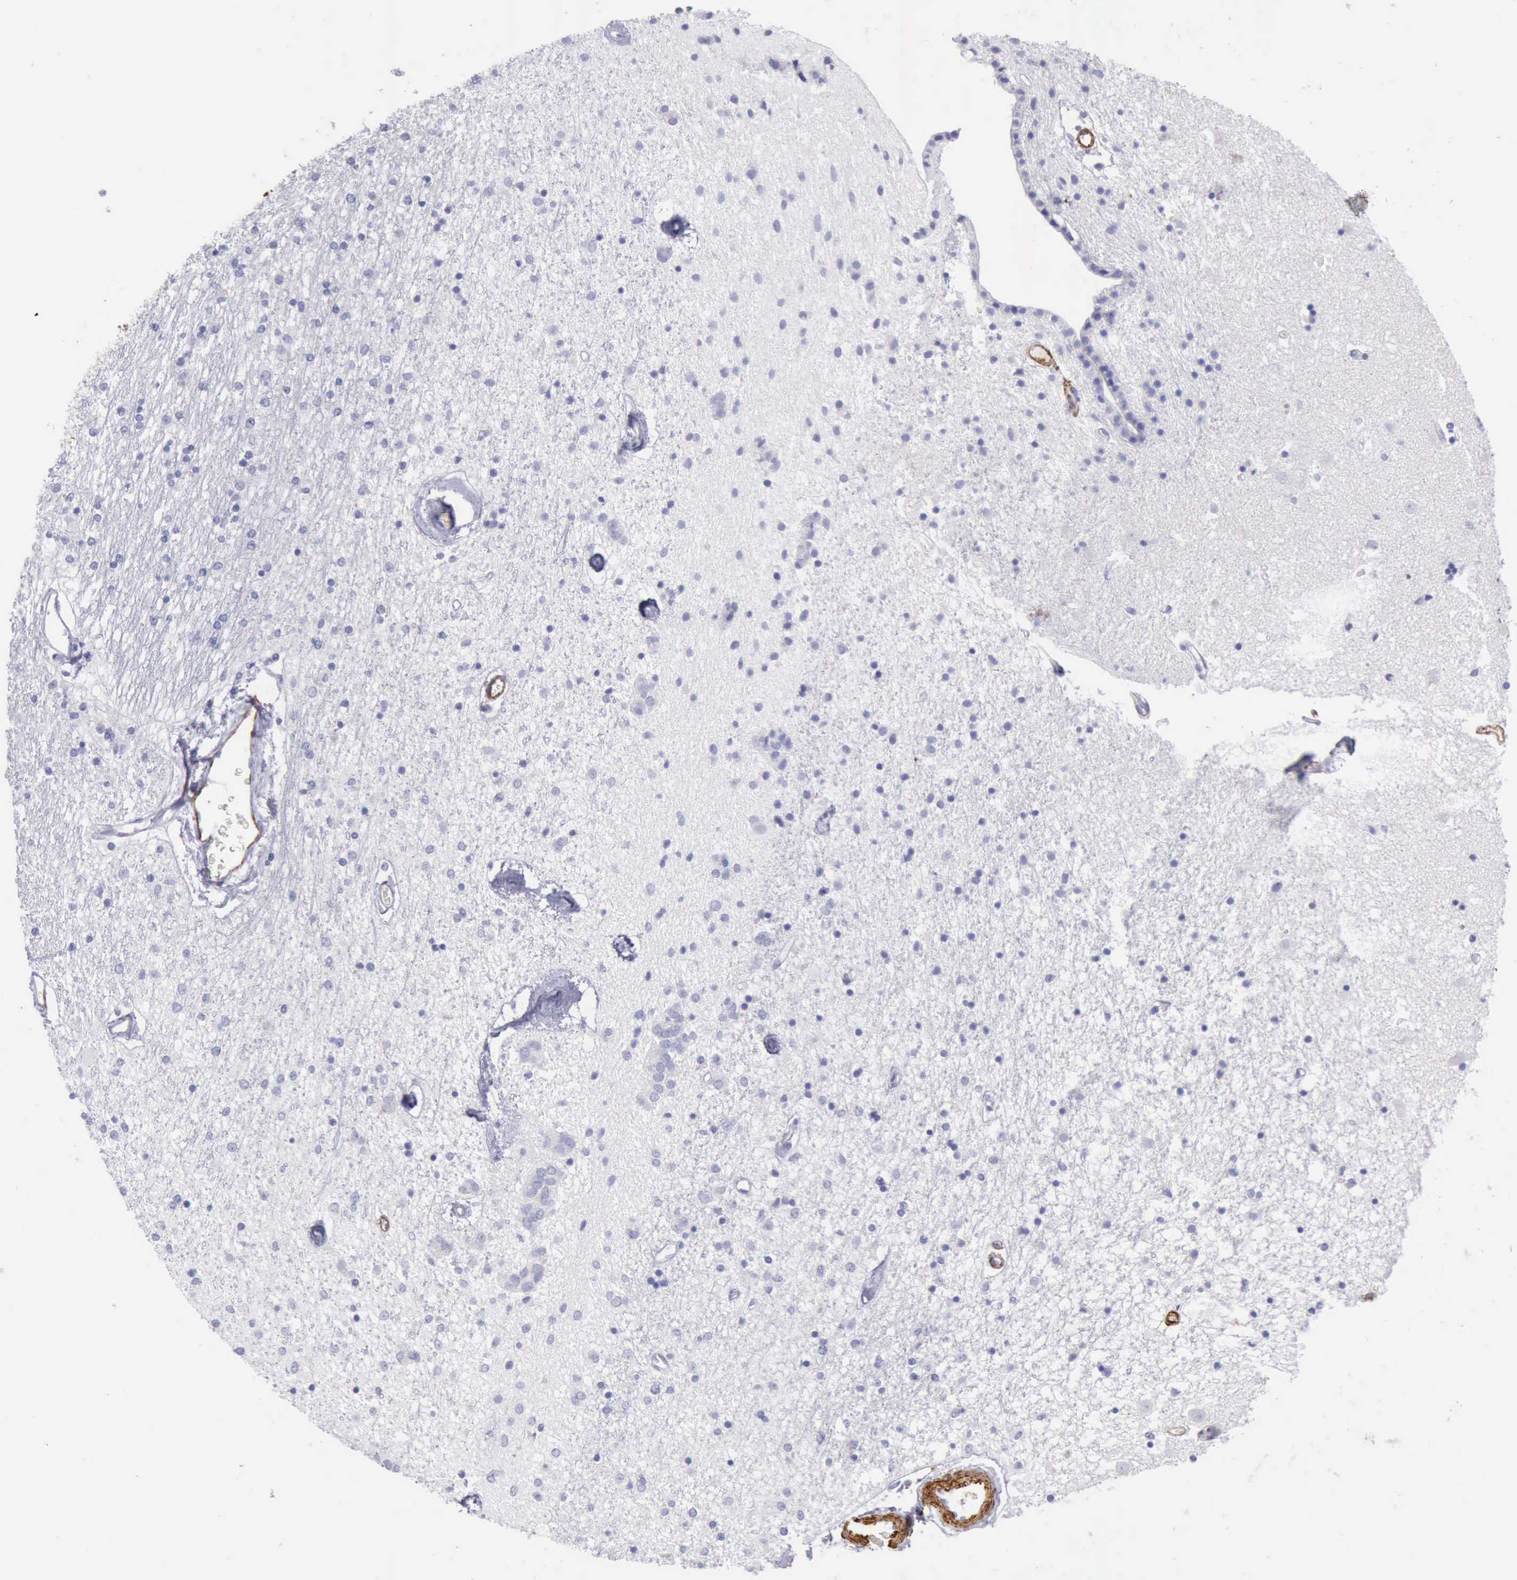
{"staining": {"intensity": "negative", "quantity": "none", "location": "none"}, "tissue": "caudate", "cell_type": "Glial cells", "image_type": "normal", "snomed": [{"axis": "morphology", "description": "Normal tissue, NOS"}, {"axis": "topography", "description": "Lateral ventricle wall"}], "caption": "The photomicrograph exhibits no staining of glial cells in unremarkable caudate. Nuclei are stained in blue.", "gene": "AOC3", "patient": {"sex": "female", "age": 54}}